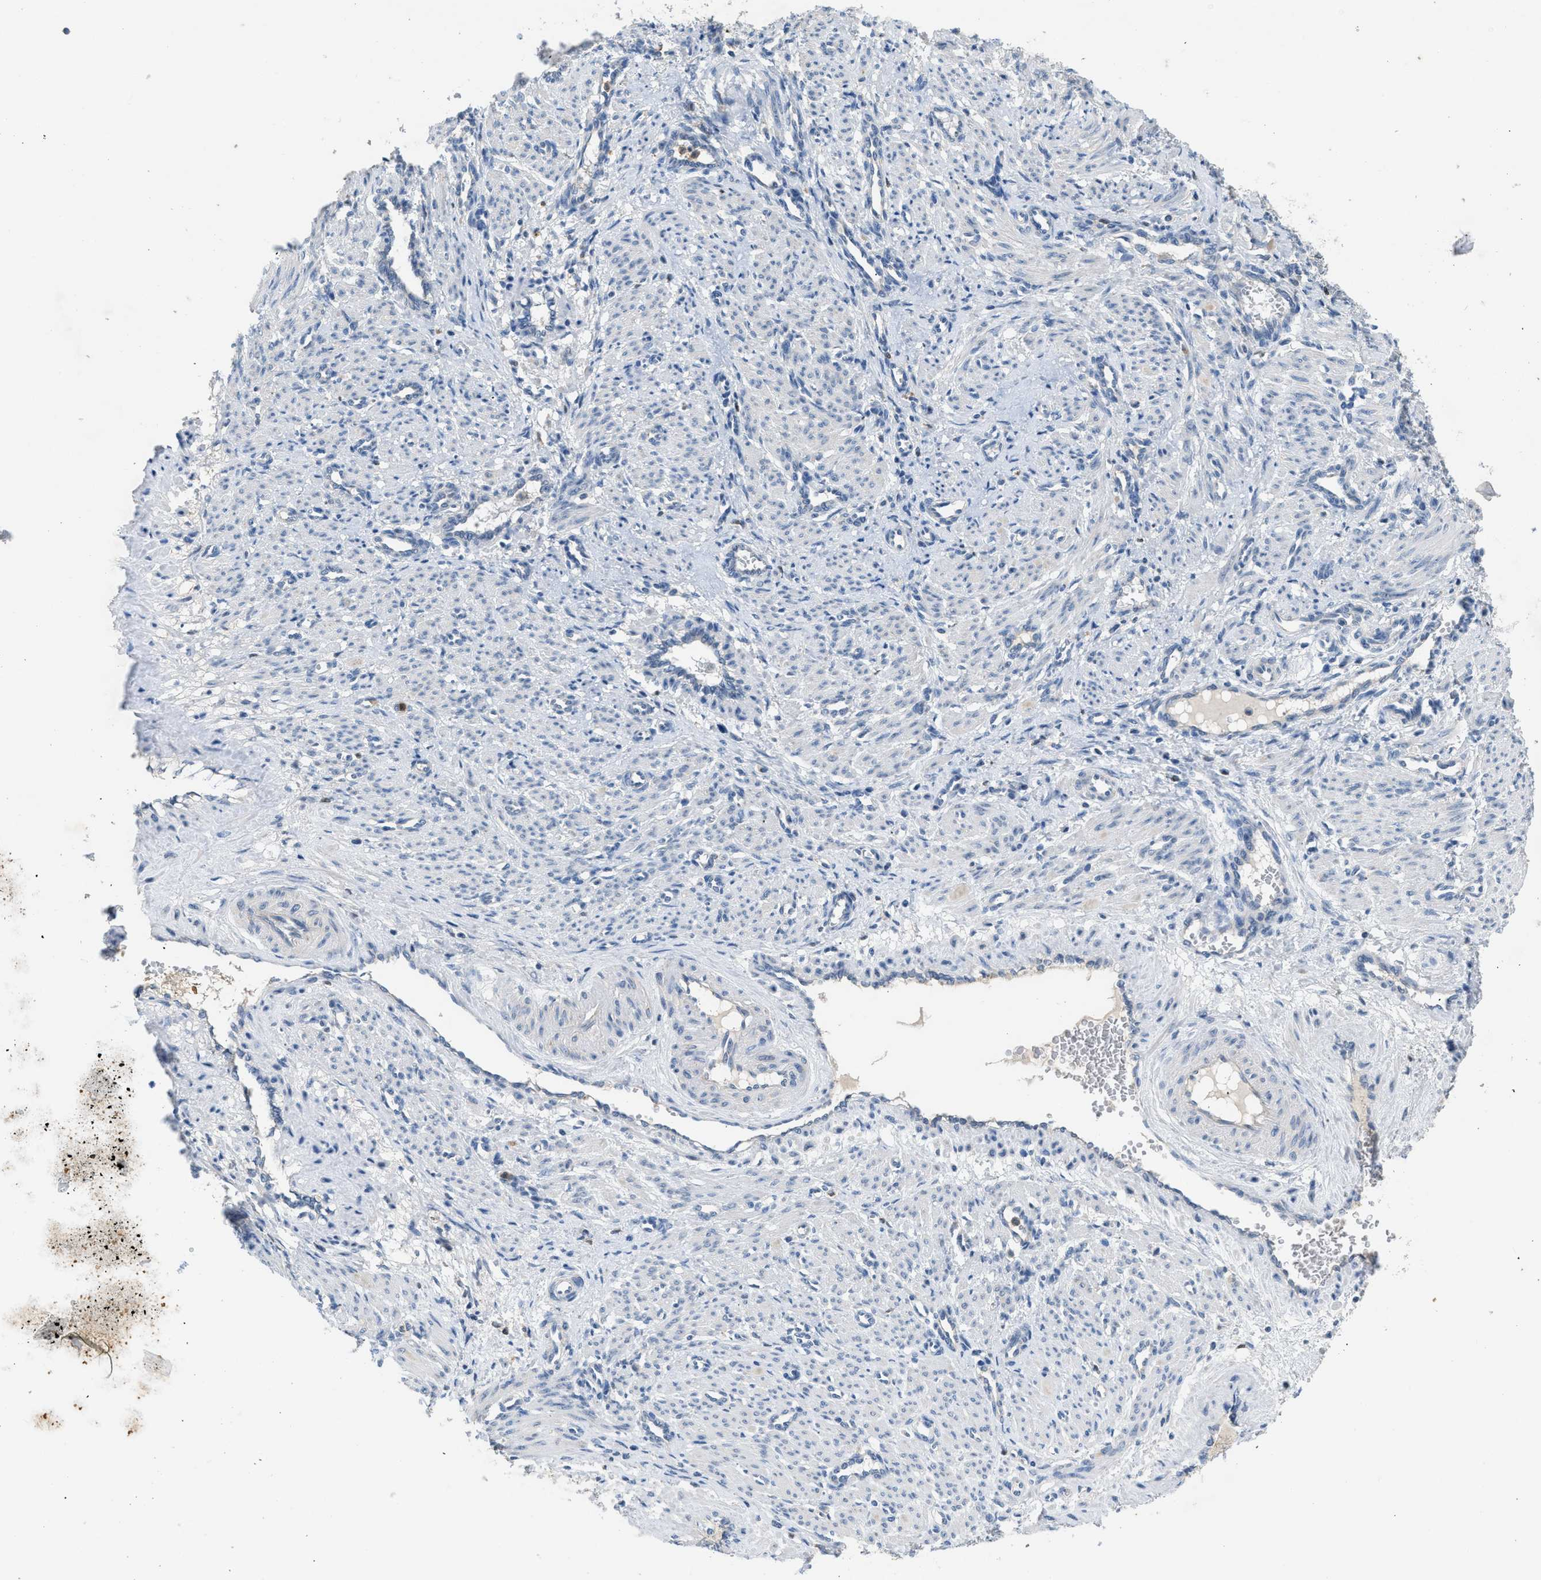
{"staining": {"intensity": "weak", "quantity": "25%-75%", "location": "nuclear"}, "tissue": "smooth muscle", "cell_type": "Smooth muscle cells", "image_type": "normal", "snomed": [{"axis": "morphology", "description": "Normal tissue, NOS"}, {"axis": "topography", "description": "Endometrium"}], "caption": "Smooth muscle stained with immunohistochemistry (IHC) displays weak nuclear positivity in approximately 25%-75% of smooth muscle cells.", "gene": "TOMM34", "patient": {"sex": "female", "age": 33}}